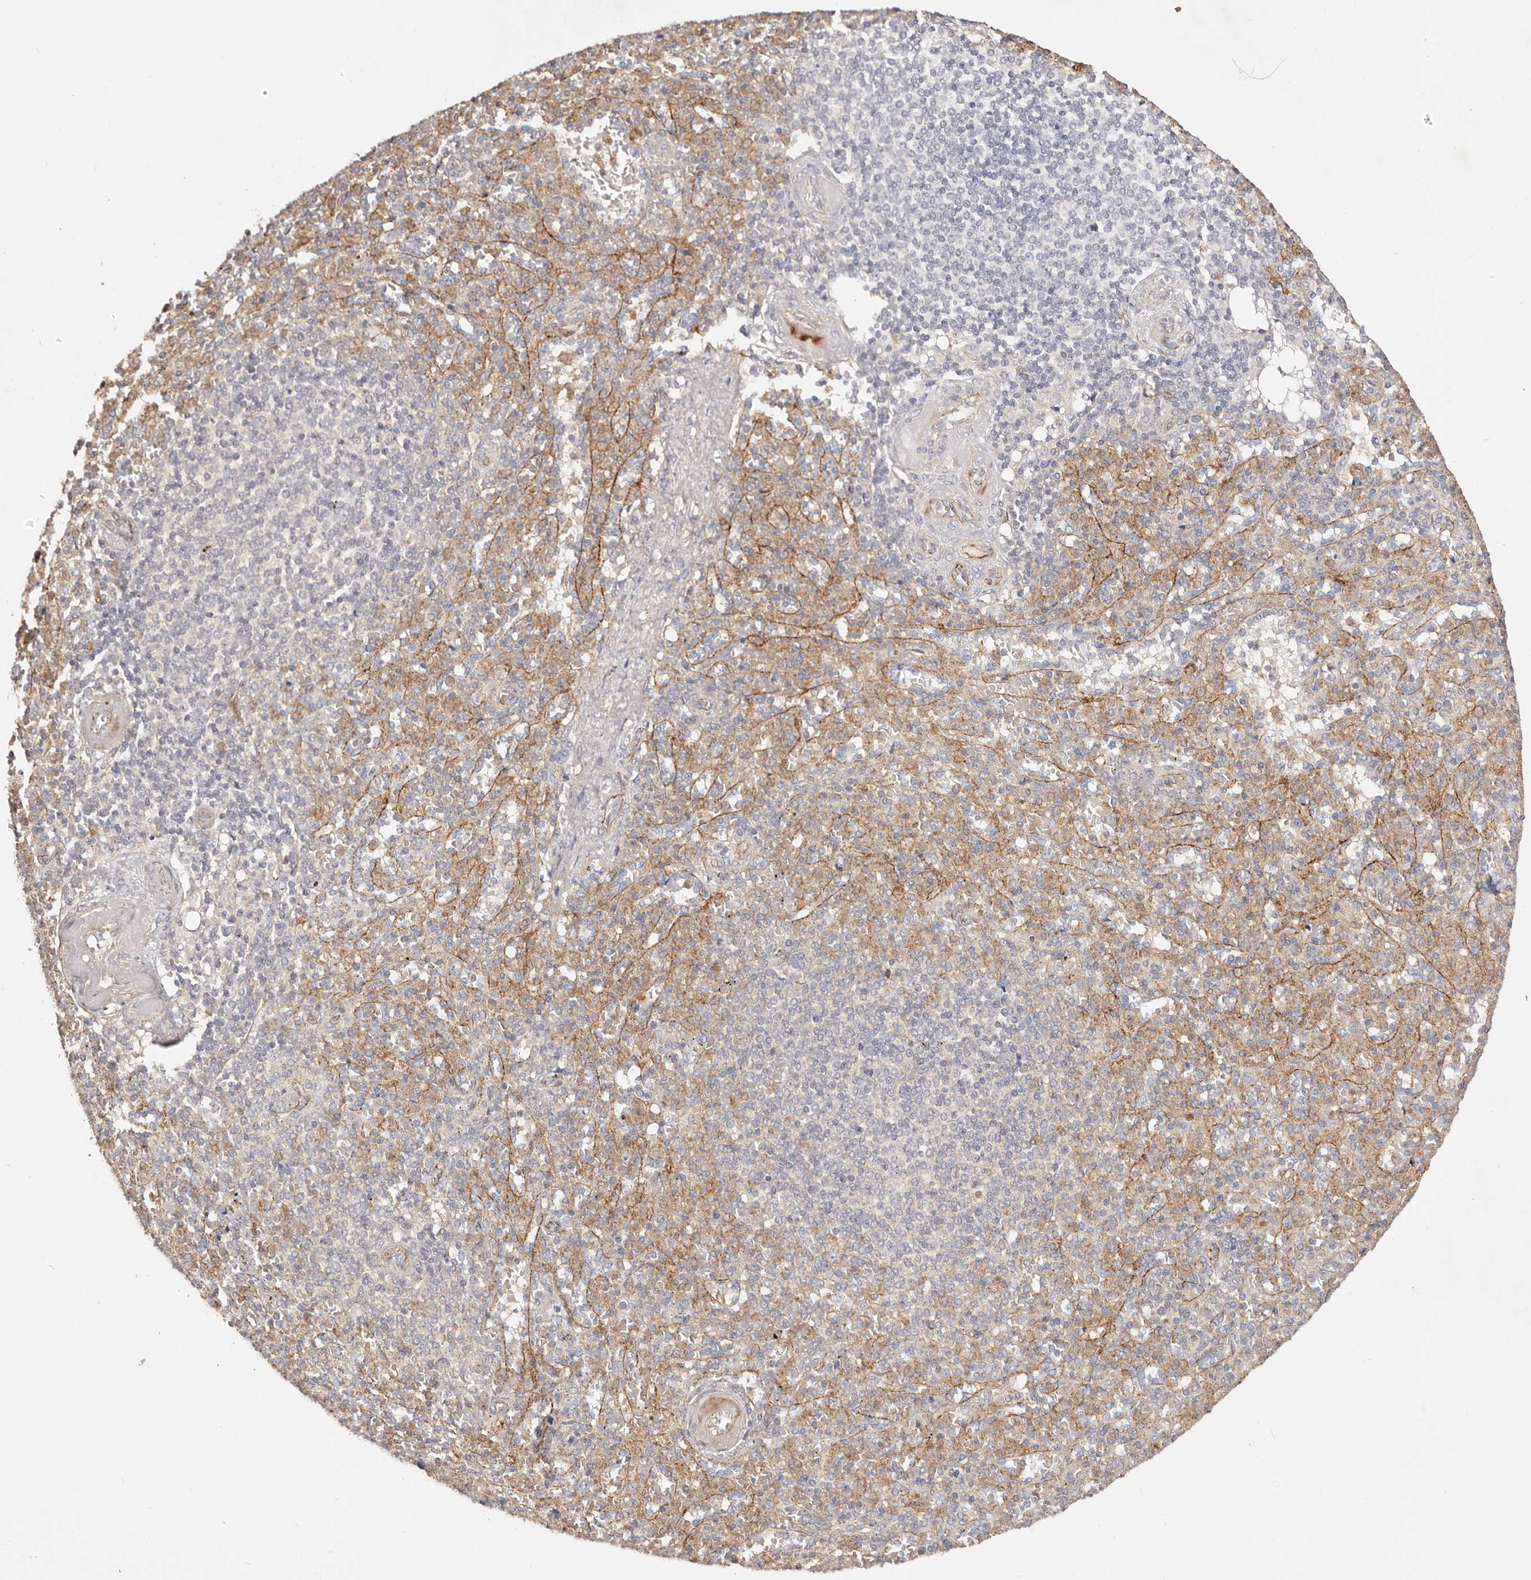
{"staining": {"intensity": "negative", "quantity": "none", "location": "none"}, "tissue": "spleen", "cell_type": "Cells in red pulp", "image_type": "normal", "snomed": [{"axis": "morphology", "description": "Normal tissue, NOS"}, {"axis": "topography", "description": "Spleen"}], "caption": "The immunohistochemistry histopathology image has no significant staining in cells in red pulp of spleen. Nuclei are stained in blue.", "gene": "SLC35B2", "patient": {"sex": "female", "age": 74}}